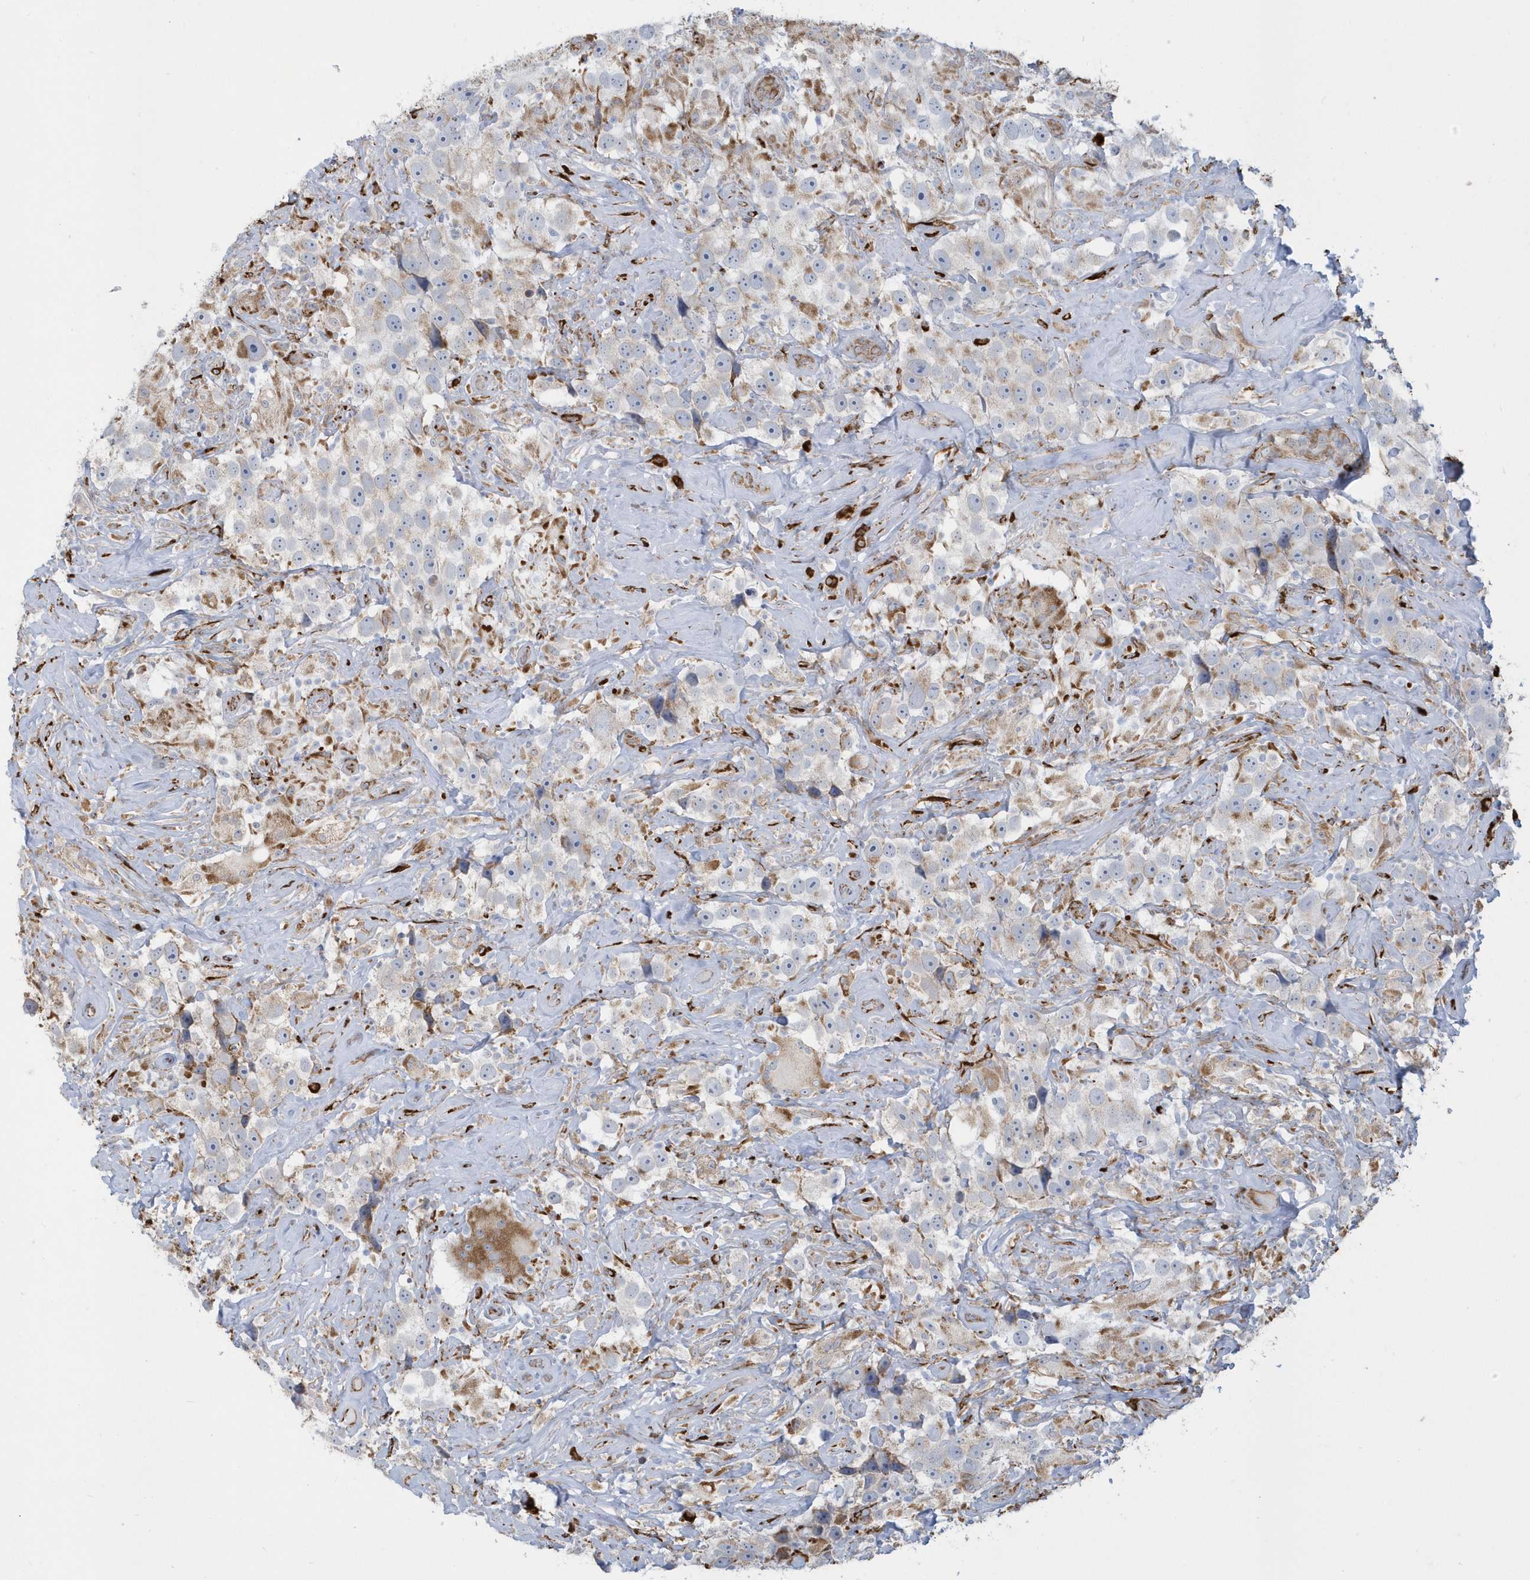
{"staining": {"intensity": "moderate", "quantity": "<25%", "location": "cytoplasmic/membranous"}, "tissue": "testis cancer", "cell_type": "Tumor cells", "image_type": "cancer", "snomed": [{"axis": "morphology", "description": "Seminoma, NOS"}, {"axis": "topography", "description": "Testis"}], "caption": "A brown stain shows moderate cytoplasmic/membranous expression of a protein in human seminoma (testis) tumor cells. Immunohistochemistry (ihc) stains the protein in brown and the nuclei are stained blue.", "gene": "DCAF1", "patient": {"sex": "male", "age": 49}}